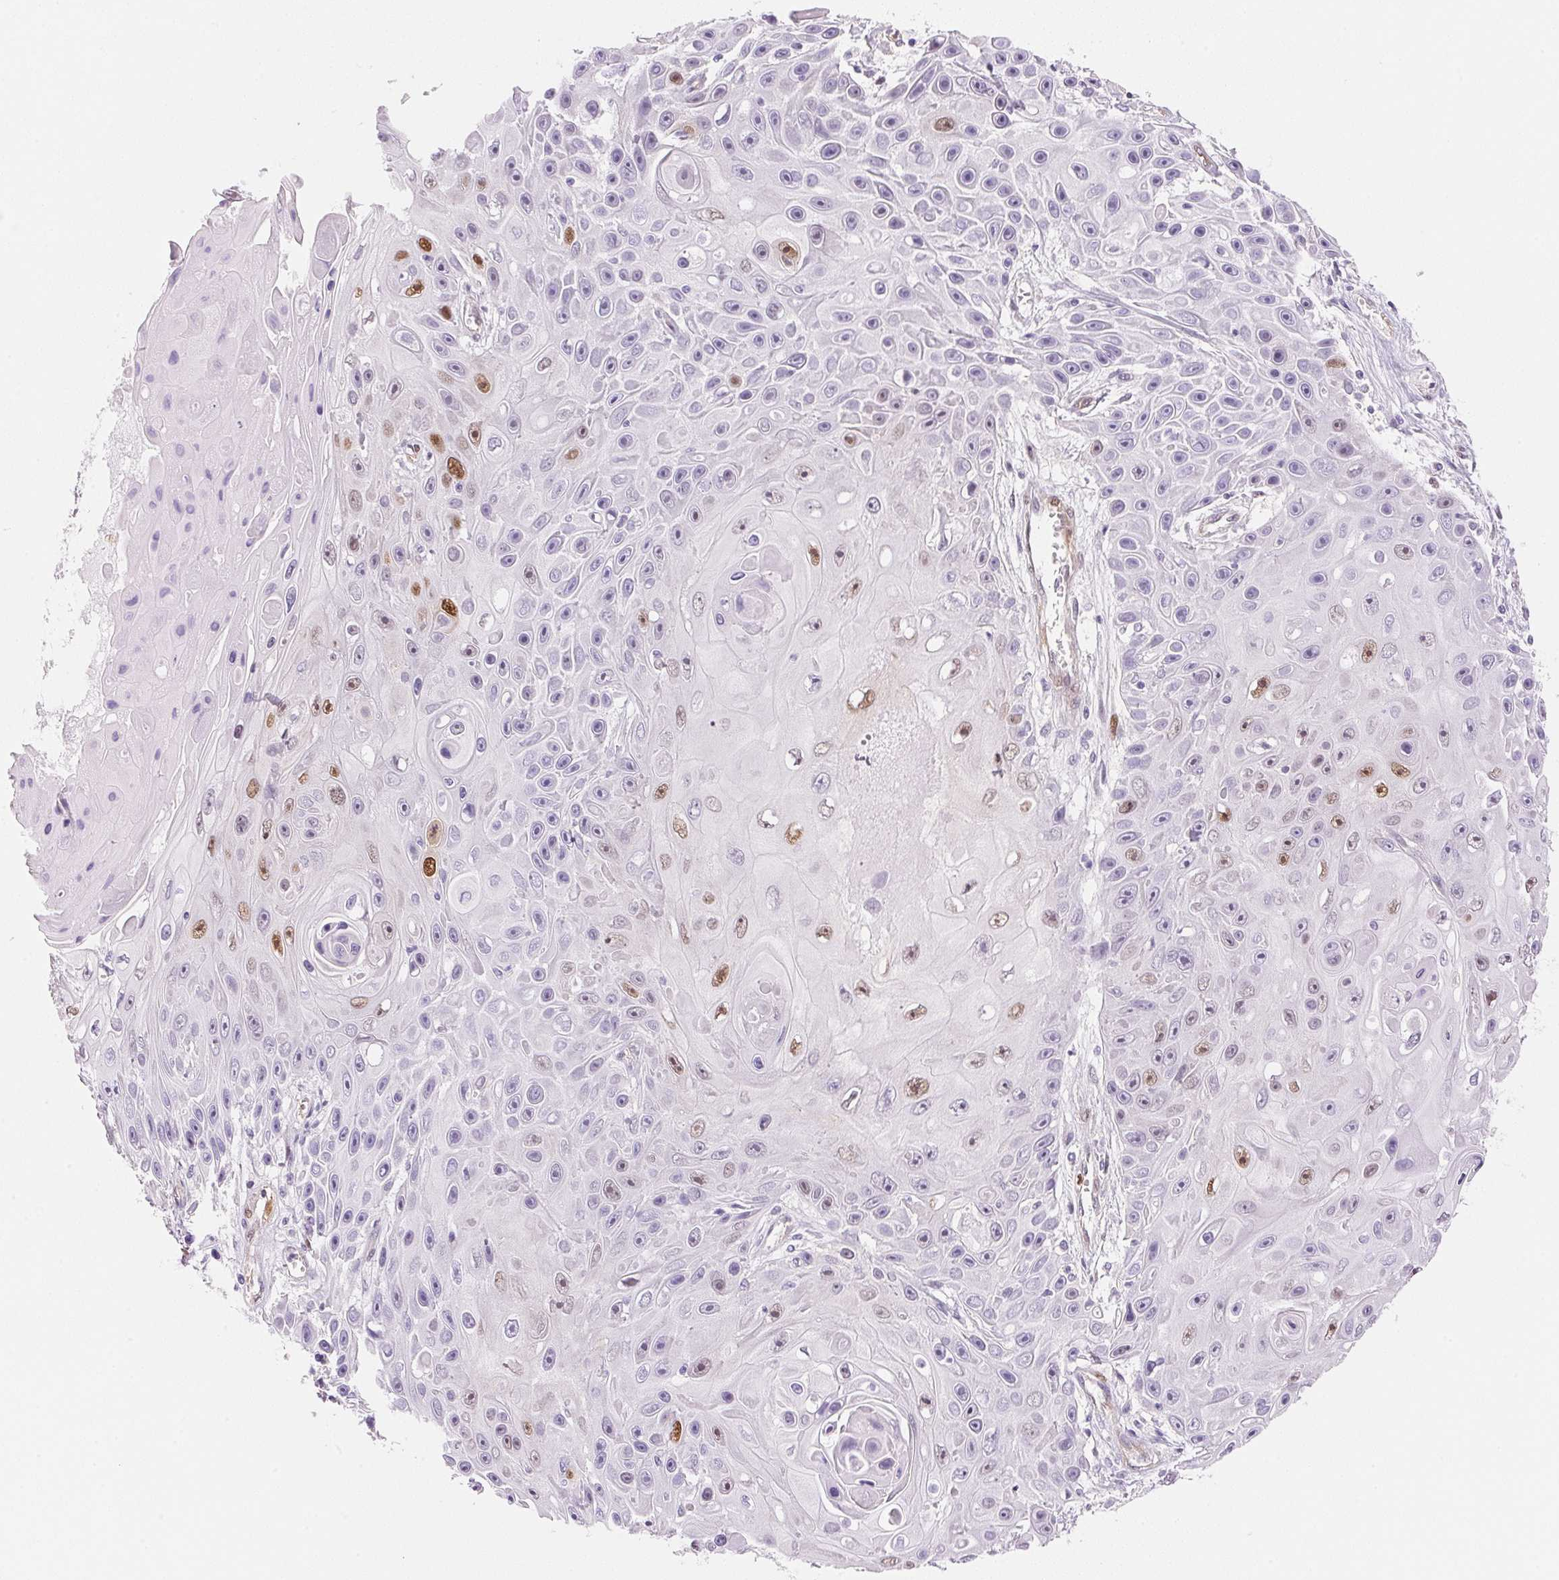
{"staining": {"intensity": "moderate", "quantity": "<25%", "location": "nuclear"}, "tissue": "skin cancer", "cell_type": "Tumor cells", "image_type": "cancer", "snomed": [{"axis": "morphology", "description": "Squamous cell carcinoma, NOS"}, {"axis": "topography", "description": "Skin"}], "caption": "A brown stain highlights moderate nuclear positivity of a protein in human skin squamous cell carcinoma tumor cells.", "gene": "SMTN", "patient": {"sex": "male", "age": 82}}